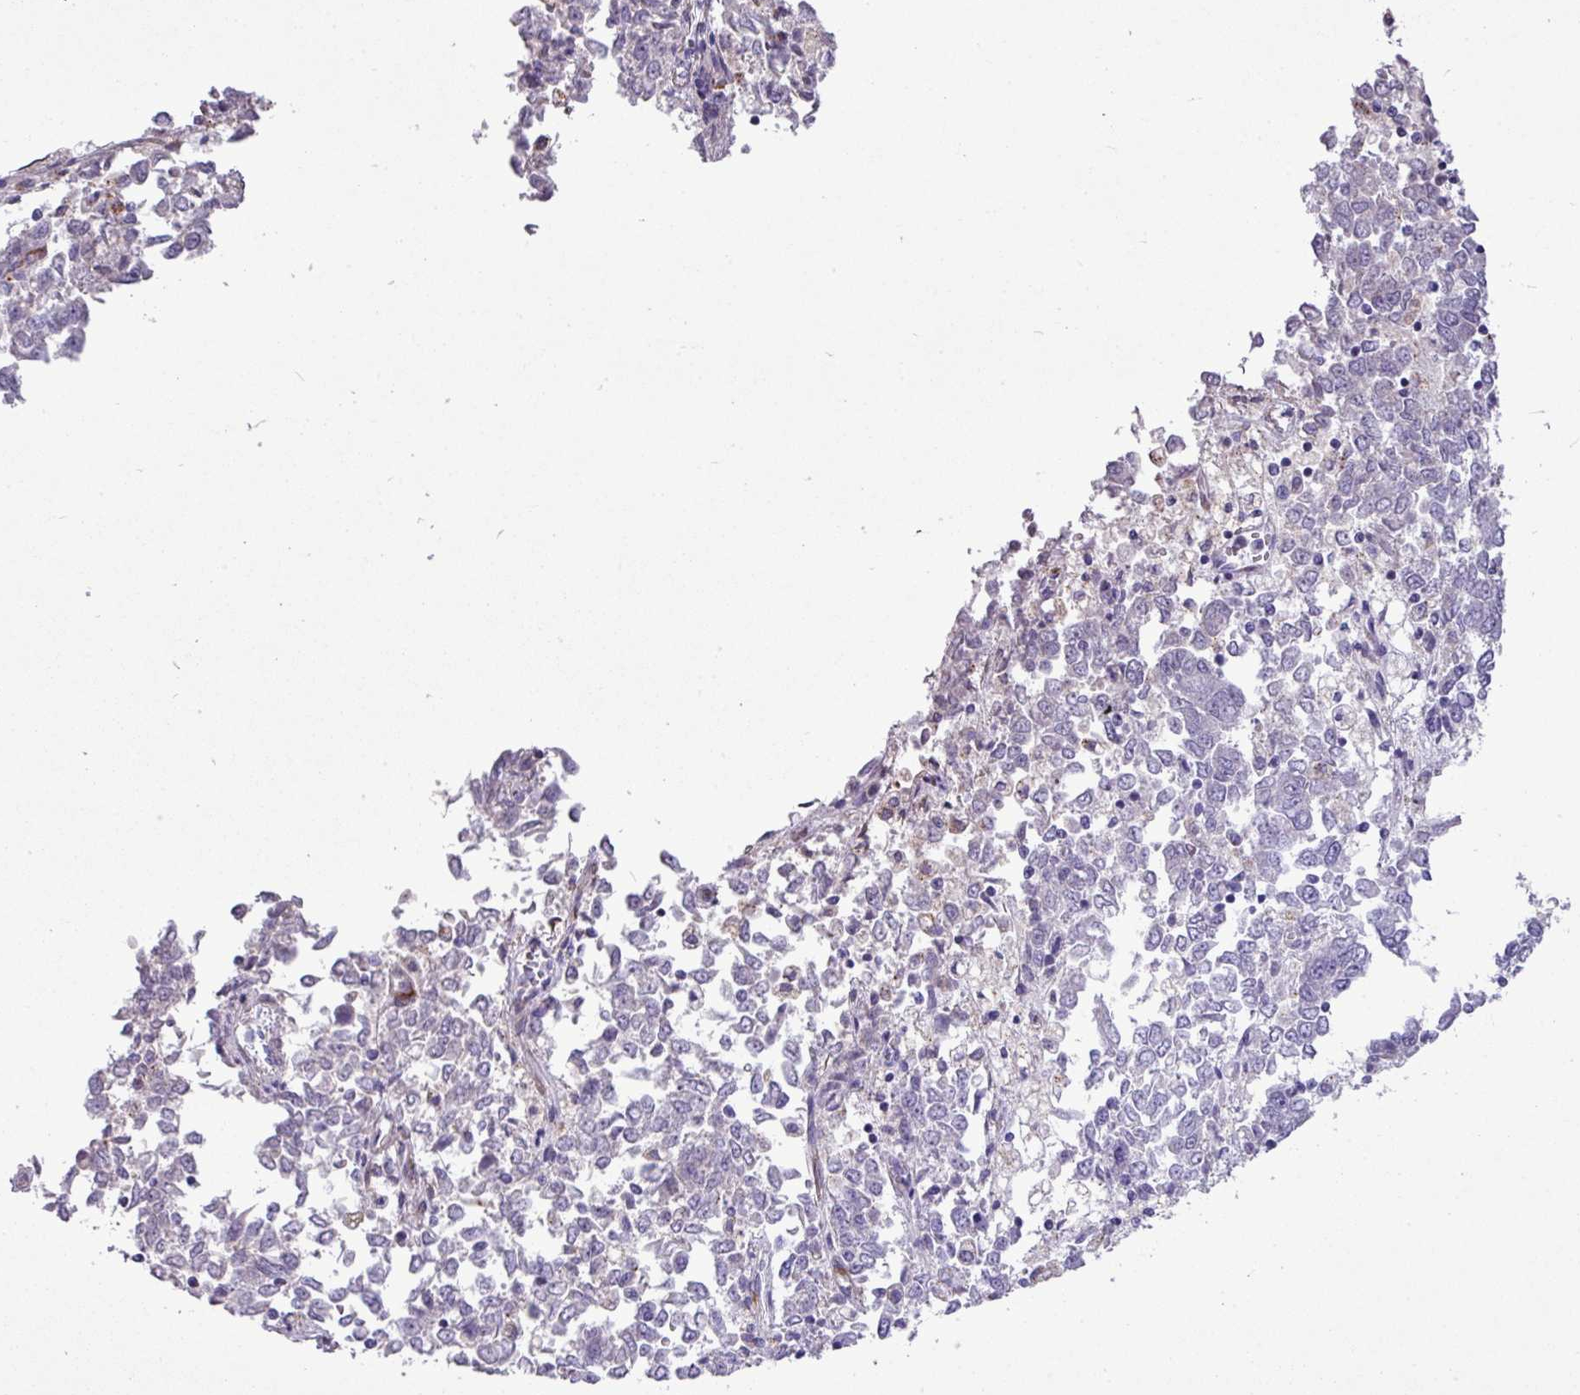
{"staining": {"intensity": "negative", "quantity": "none", "location": "none"}, "tissue": "endometrial cancer", "cell_type": "Tumor cells", "image_type": "cancer", "snomed": [{"axis": "morphology", "description": "Adenocarcinoma, NOS"}, {"axis": "topography", "description": "Endometrium"}], "caption": "This micrograph is of endometrial adenocarcinoma stained with IHC to label a protein in brown with the nuclei are counter-stained blue. There is no positivity in tumor cells.", "gene": "CD248", "patient": {"sex": "female", "age": 80}}